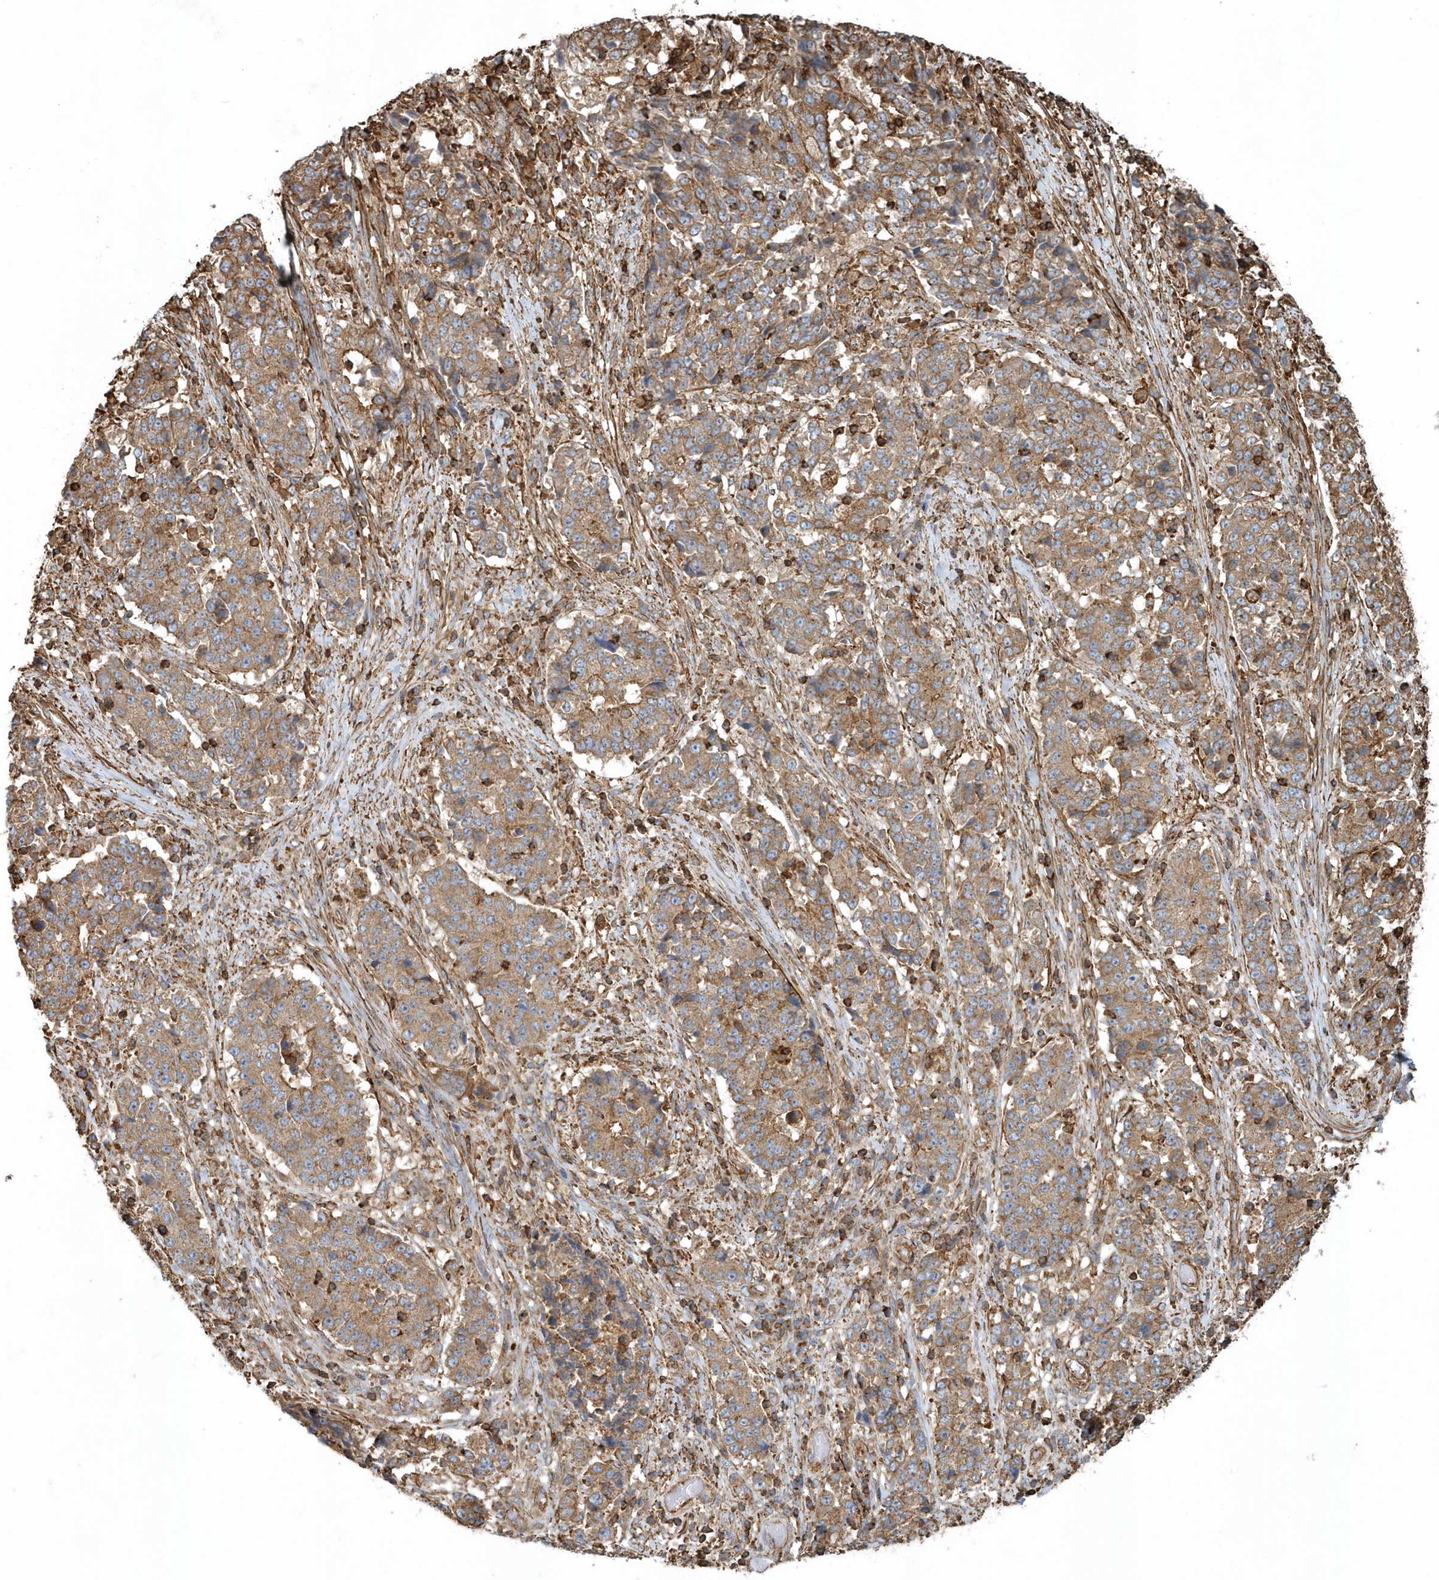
{"staining": {"intensity": "moderate", "quantity": ">75%", "location": "cytoplasmic/membranous"}, "tissue": "stomach cancer", "cell_type": "Tumor cells", "image_type": "cancer", "snomed": [{"axis": "morphology", "description": "Adenocarcinoma, NOS"}, {"axis": "topography", "description": "Stomach"}], "caption": "Adenocarcinoma (stomach) stained with a brown dye shows moderate cytoplasmic/membranous positive staining in about >75% of tumor cells.", "gene": "MMUT", "patient": {"sex": "male", "age": 59}}